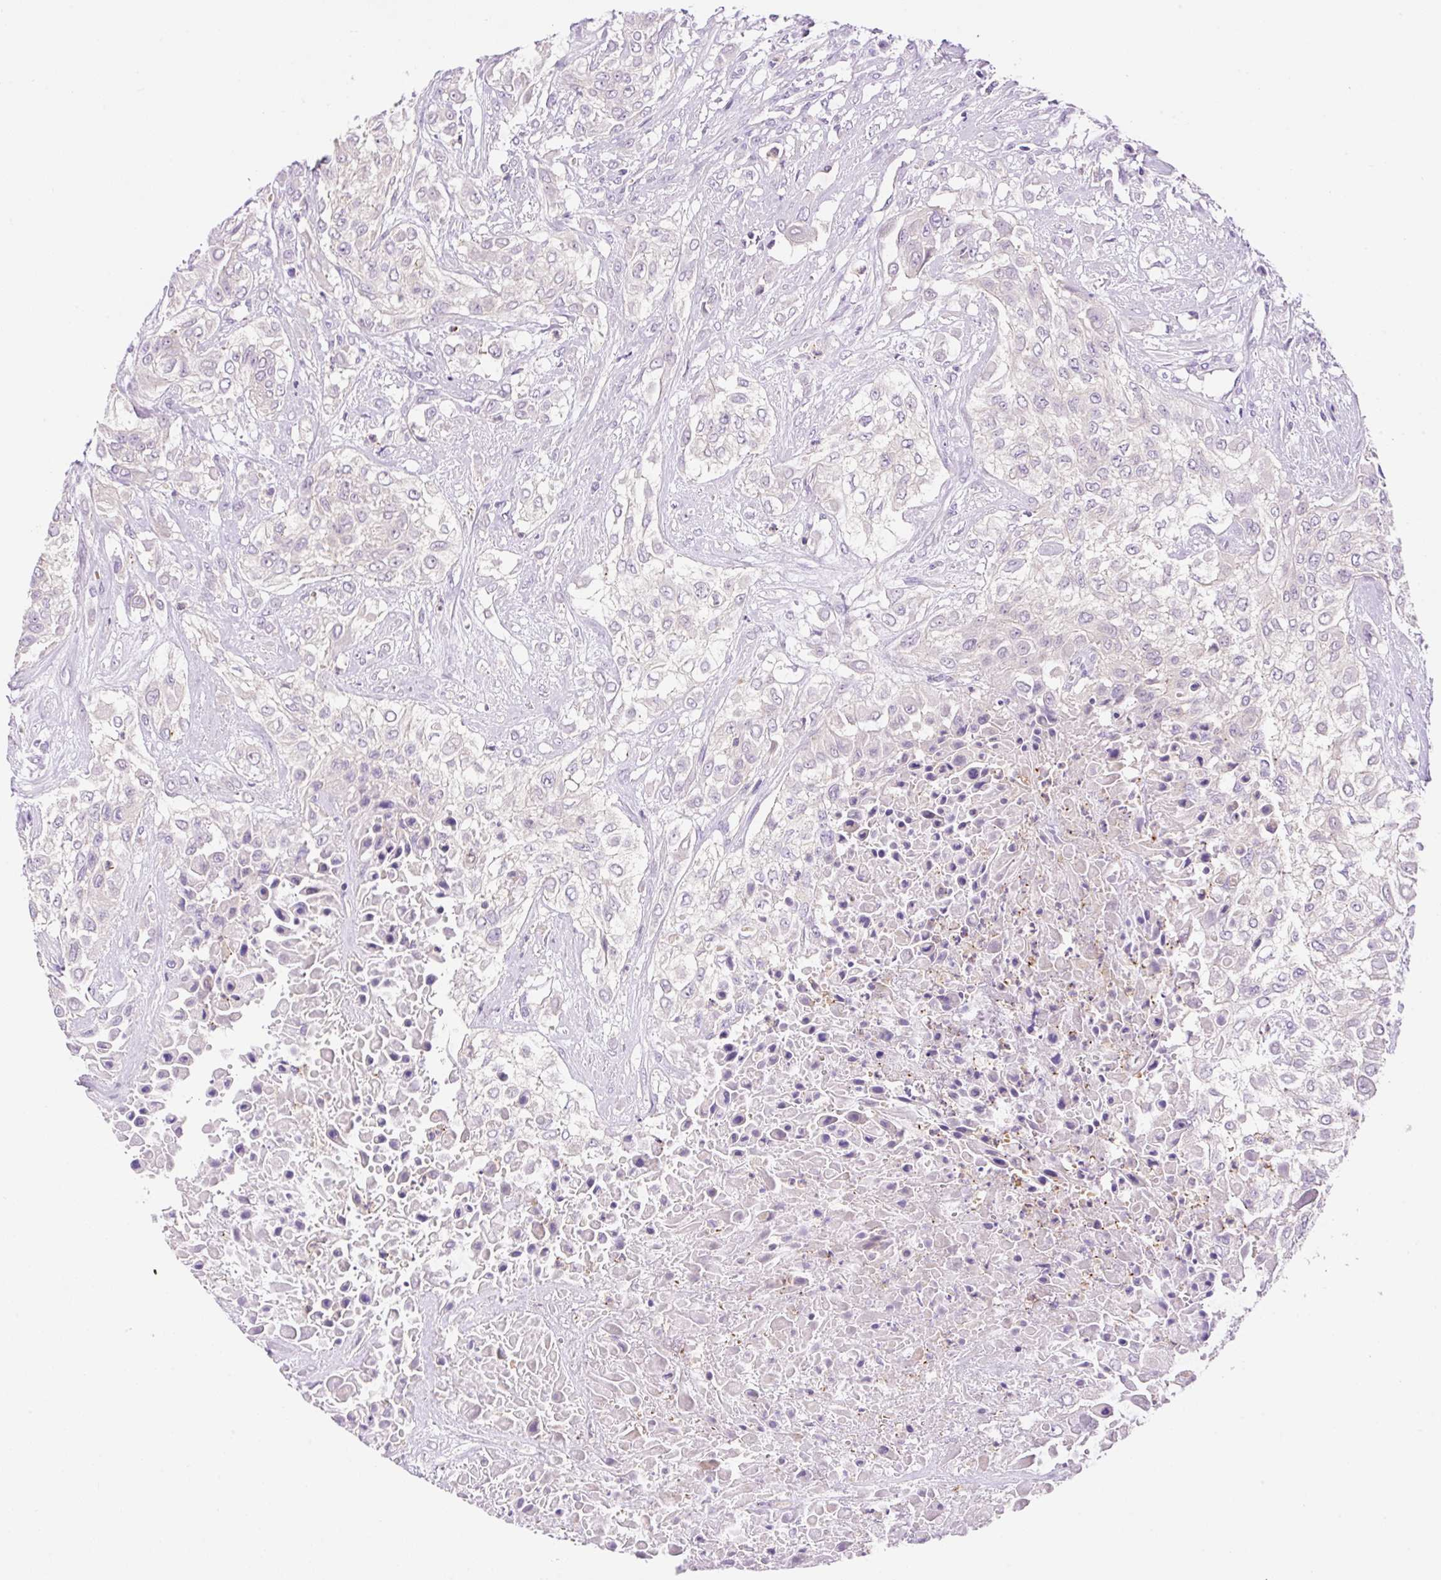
{"staining": {"intensity": "negative", "quantity": "none", "location": "none"}, "tissue": "urothelial cancer", "cell_type": "Tumor cells", "image_type": "cancer", "snomed": [{"axis": "morphology", "description": "Urothelial carcinoma, High grade"}, {"axis": "topography", "description": "Urinary bladder"}], "caption": "Tumor cells are negative for protein expression in human urothelial cancer. Nuclei are stained in blue.", "gene": "LHFPL5", "patient": {"sex": "male", "age": 57}}